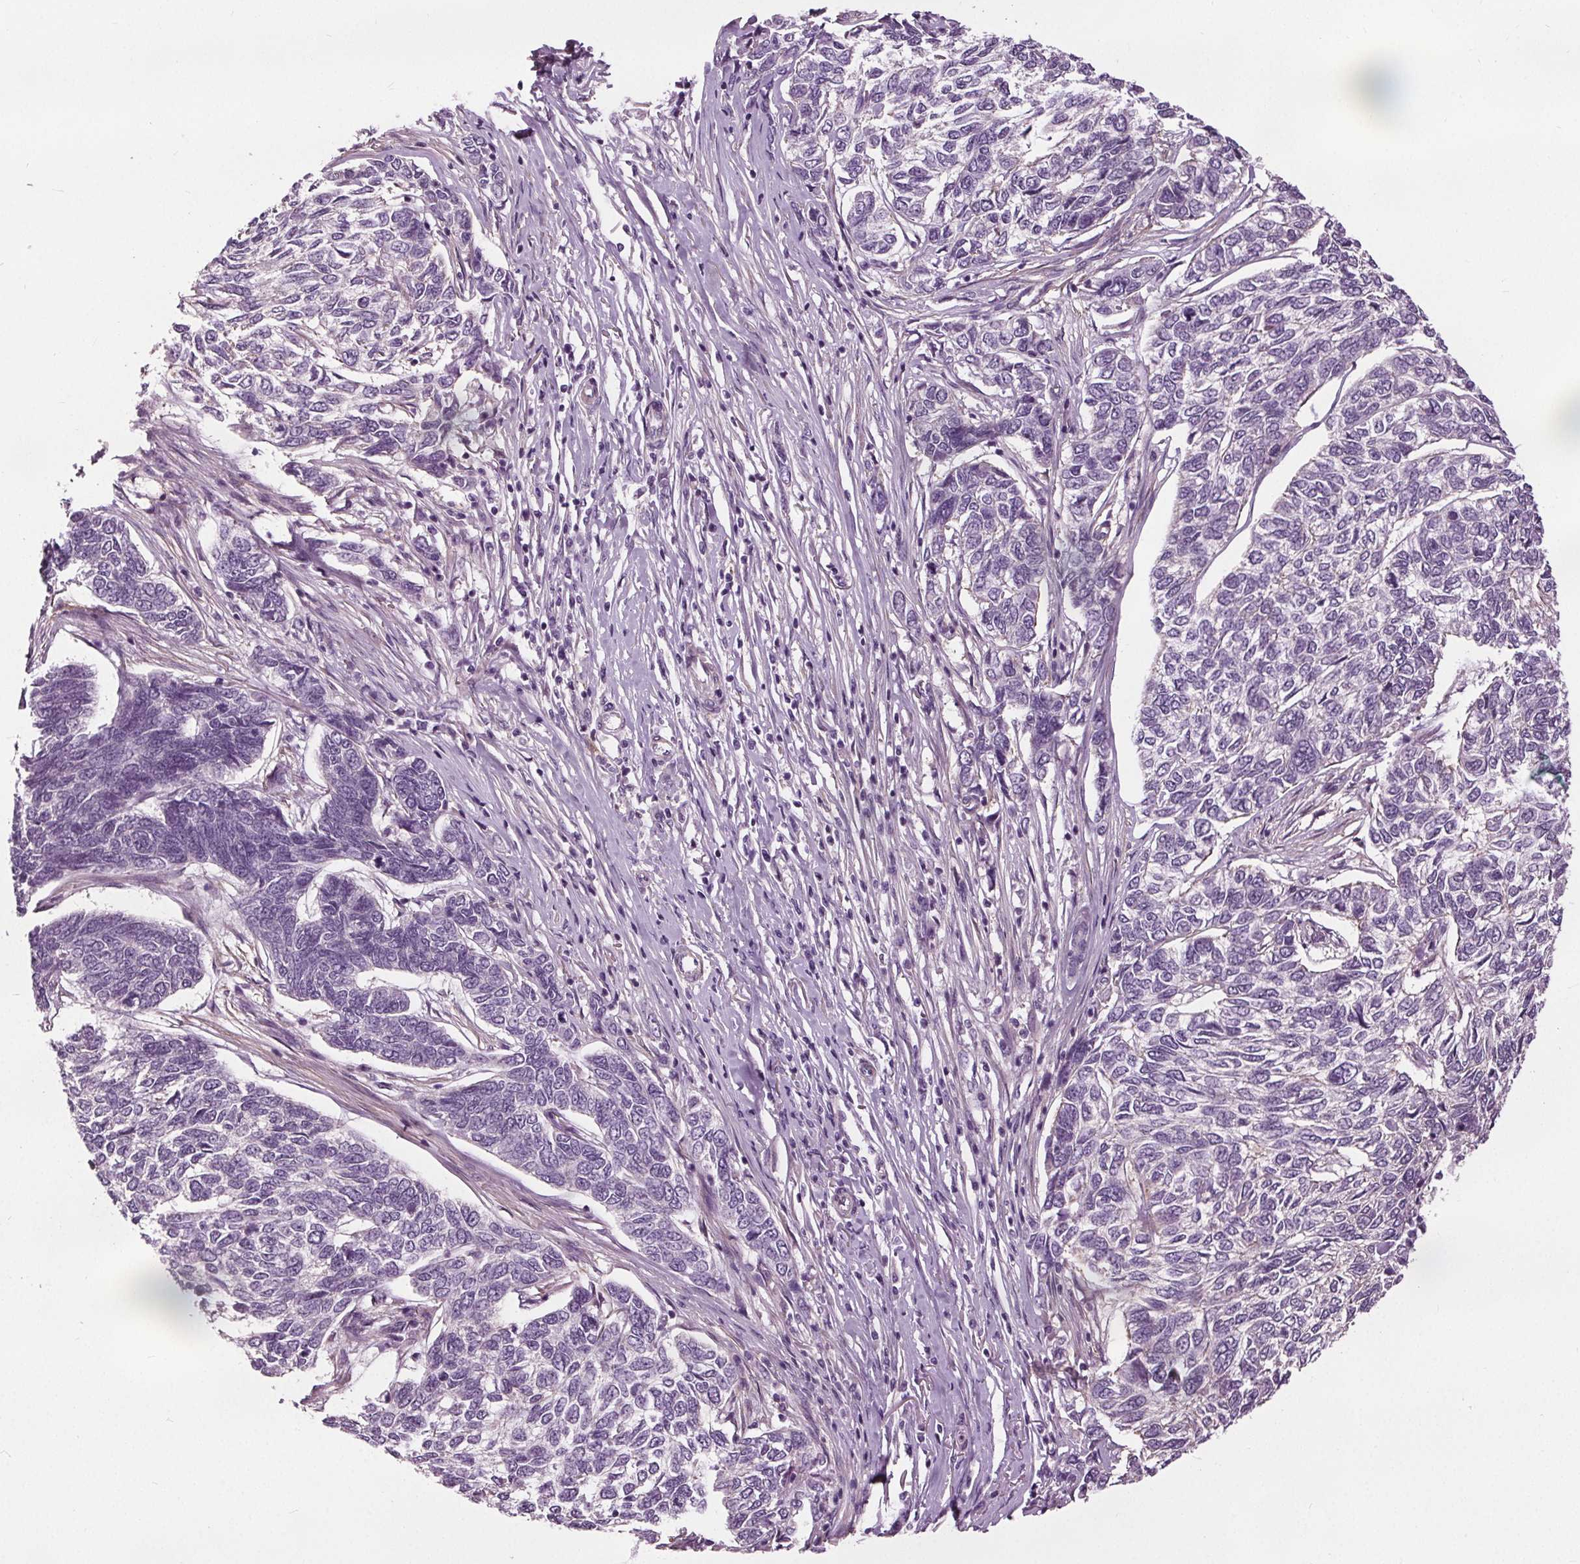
{"staining": {"intensity": "negative", "quantity": "none", "location": "none"}, "tissue": "skin cancer", "cell_type": "Tumor cells", "image_type": "cancer", "snomed": [{"axis": "morphology", "description": "Basal cell carcinoma"}, {"axis": "topography", "description": "Skin"}], "caption": "Skin cancer (basal cell carcinoma) stained for a protein using immunohistochemistry displays no positivity tumor cells.", "gene": "RASA1", "patient": {"sex": "female", "age": 65}}